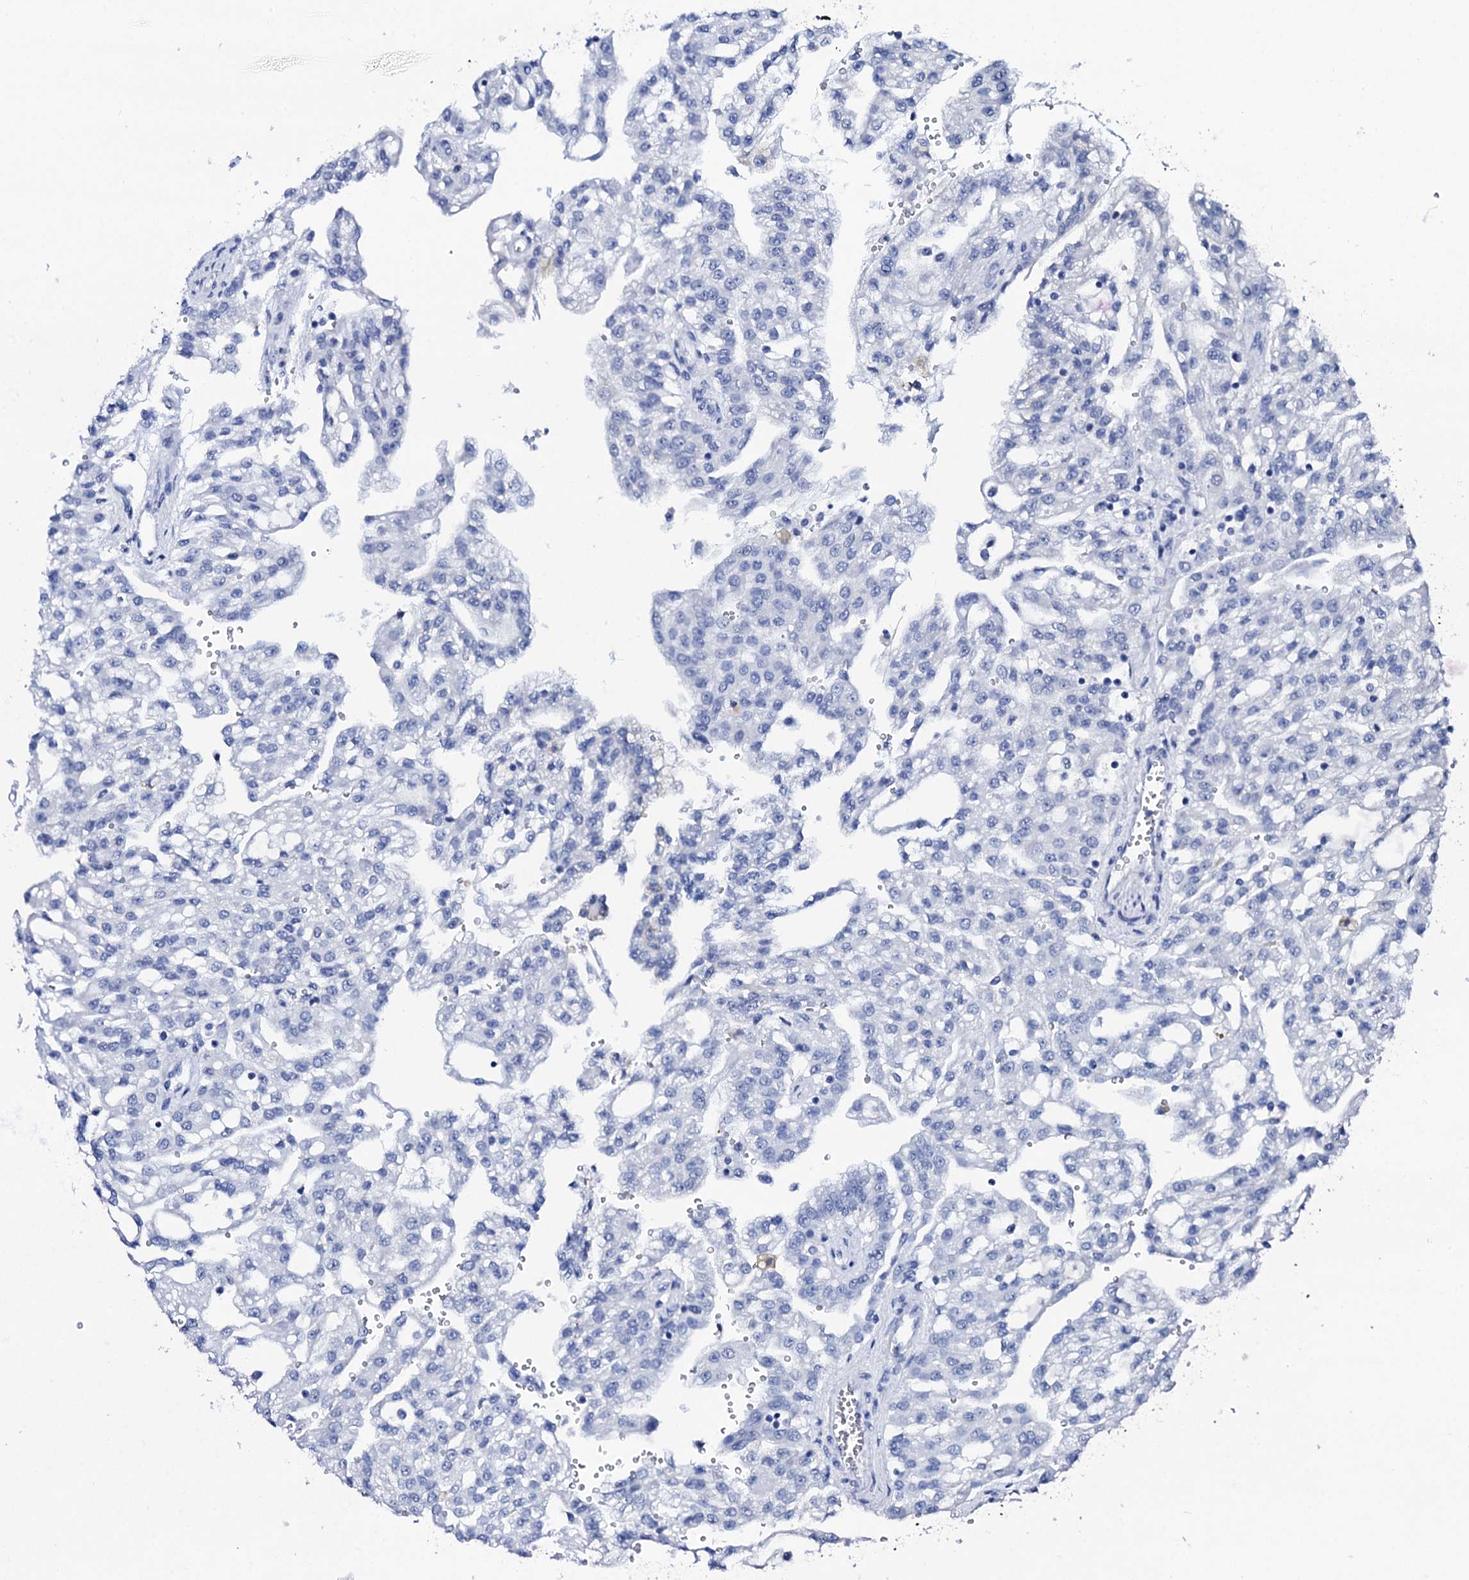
{"staining": {"intensity": "negative", "quantity": "none", "location": "none"}, "tissue": "renal cancer", "cell_type": "Tumor cells", "image_type": "cancer", "snomed": [{"axis": "morphology", "description": "Adenocarcinoma, NOS"}, {"axis": "topography", "description": "Kidney"}], "caption": "DAB immunohistochemical staining of renal adenocarcinoma reveals no significant positivity in tumor cells.", "gene": "FBXL16", "patient": {"sex": "male", "age": 63}}